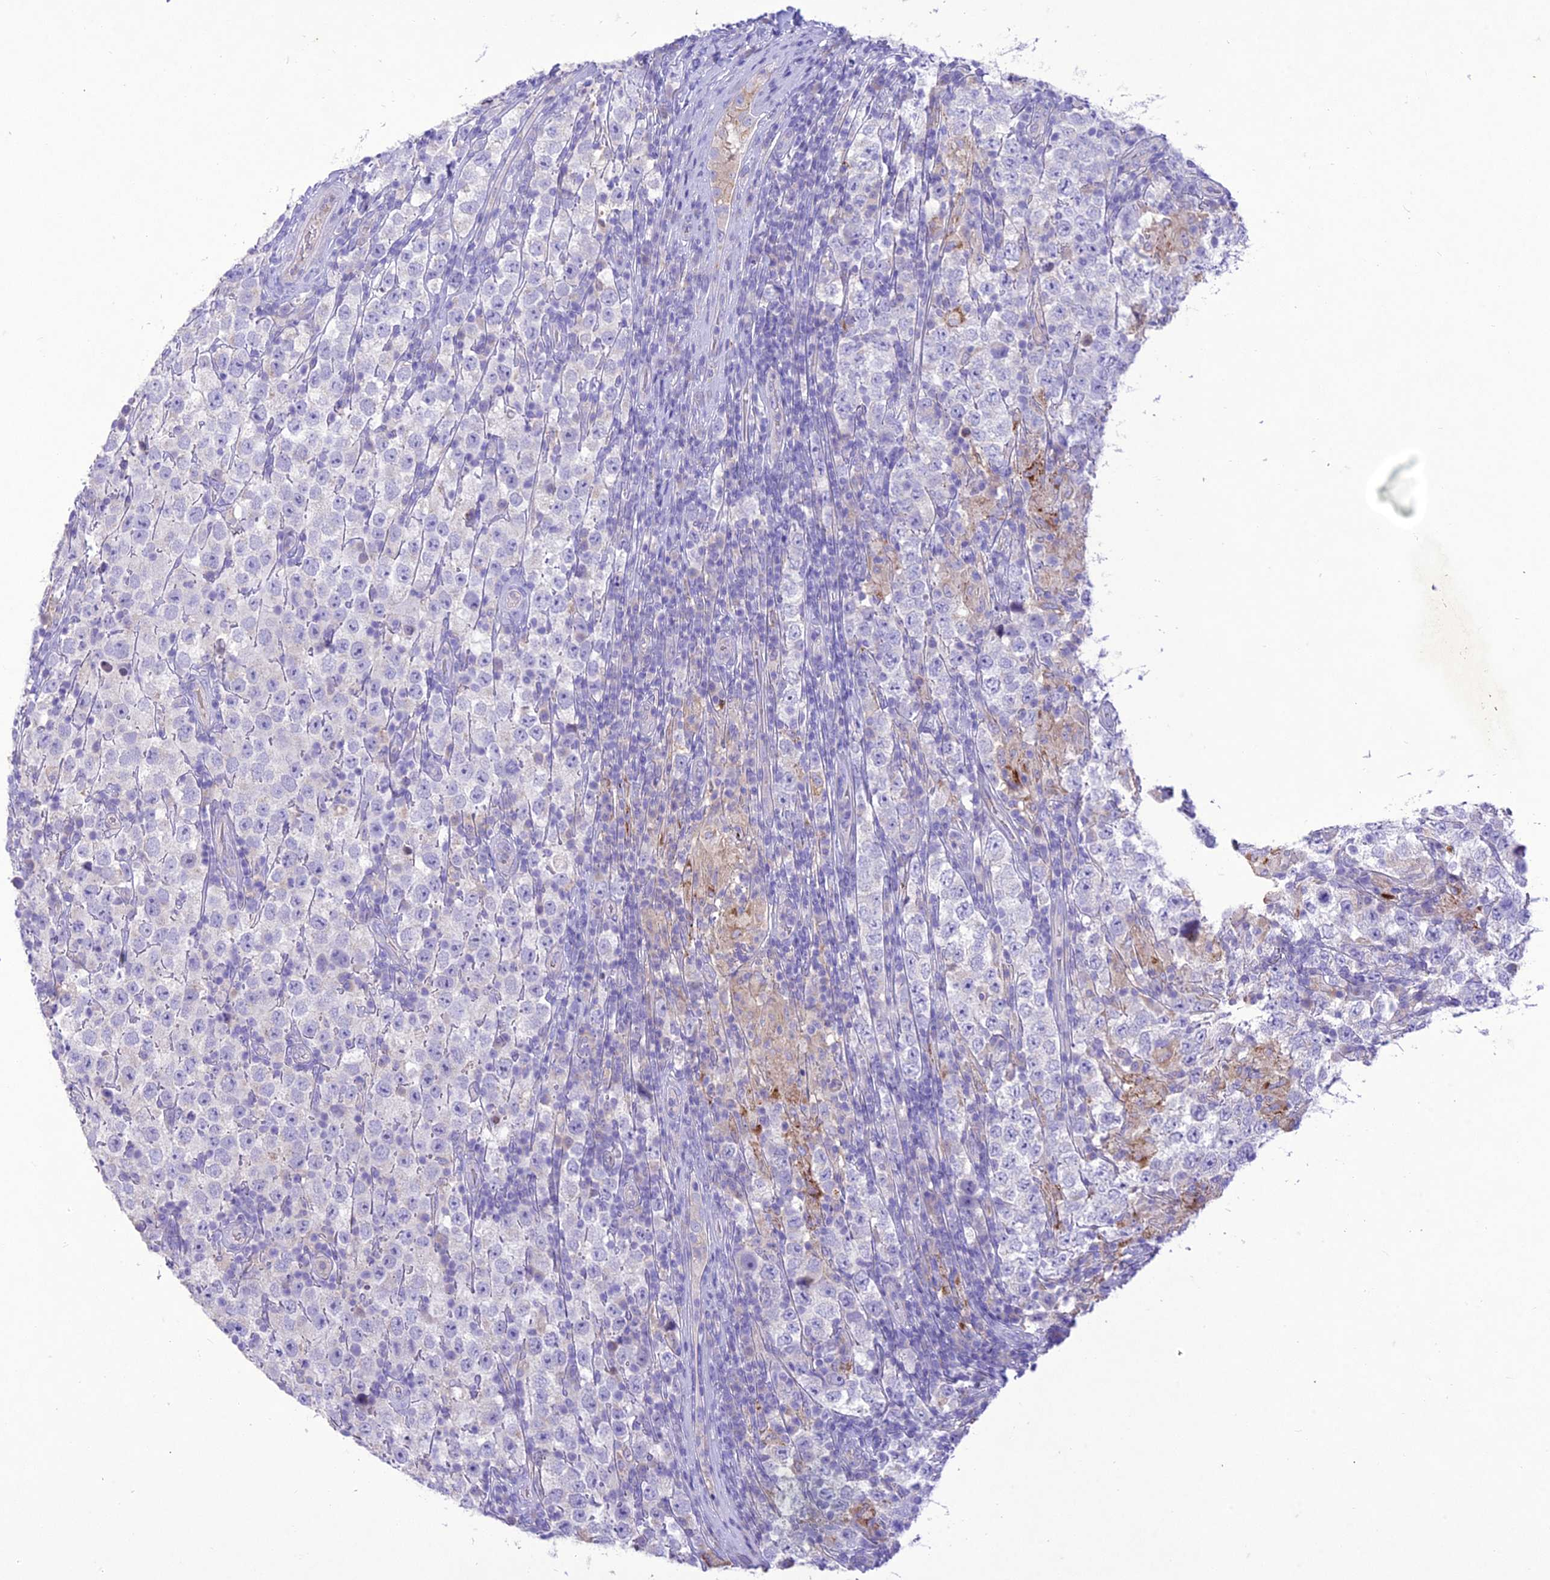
{"staining": {"intensity": "weak", "quantity": "<25%", "location": "cytoplasmic/membranous"}, "tissue": "testis cancer", "cell_type": "Tumor cells", "image_type": "cancer", "snomed": [{"axis": "morphology", "description": "Normal tissue, NOS"}, {"axis": "morphology", "description": "Urothelial carcinoma, High grade"}, {"axis": "morphology", "description": "Seminoma, NOS"}, {"axis": "morphology", "description": "Carcinoma, Embryonal, NOS"}, {"axis": "topography", "description": "Urinary bladder"}, {"axis": "topography", "description": "Testis"}], "caption": "The immunohistochemistry (IHC) image has no significant staining in tumor cells of testis cancer (seminoma) tissue.", "gene": "SLC13A5", "patient": {"sex": "male", "age": 41}}